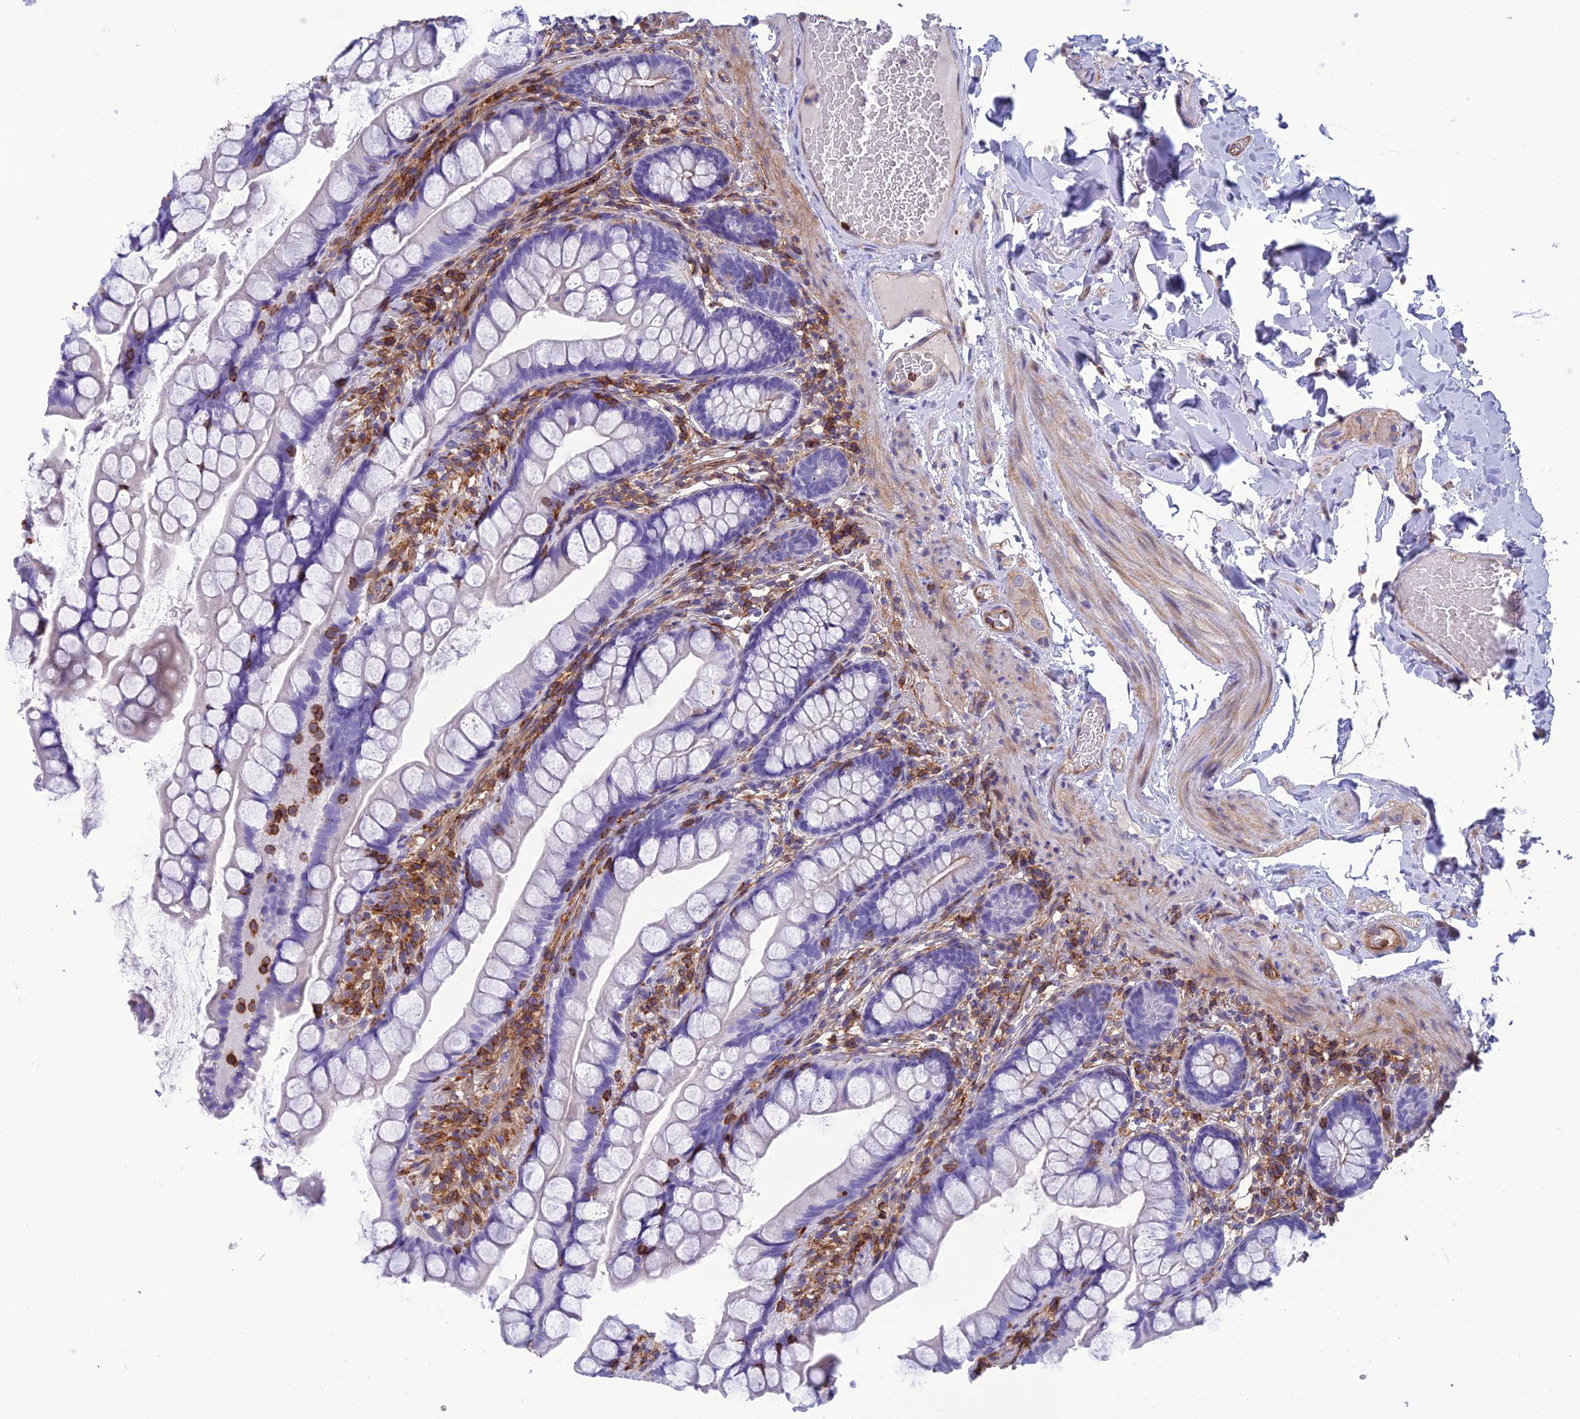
{"staining": {"intensity": "negative", "quantity": "none", "location": "none"}, "tissue": "small intestine", "cell_type": "Glandular cells", "image_type": "normal", "snomed": [{"axis": "morphology", "description": "Normal tissue, NOS"}, {"axis": "topography", "description": "Small intestine"}], "caption": "A histopathology image of small intestine stained for a protein demonstrates no brown staining in glandular cells. (DAB (3,3'-diaminobenzidine) immunohistochemistry (IHC), high magnification).", "gene": "PPP1R18", "patient": {"sex": "male", "age": 70}}